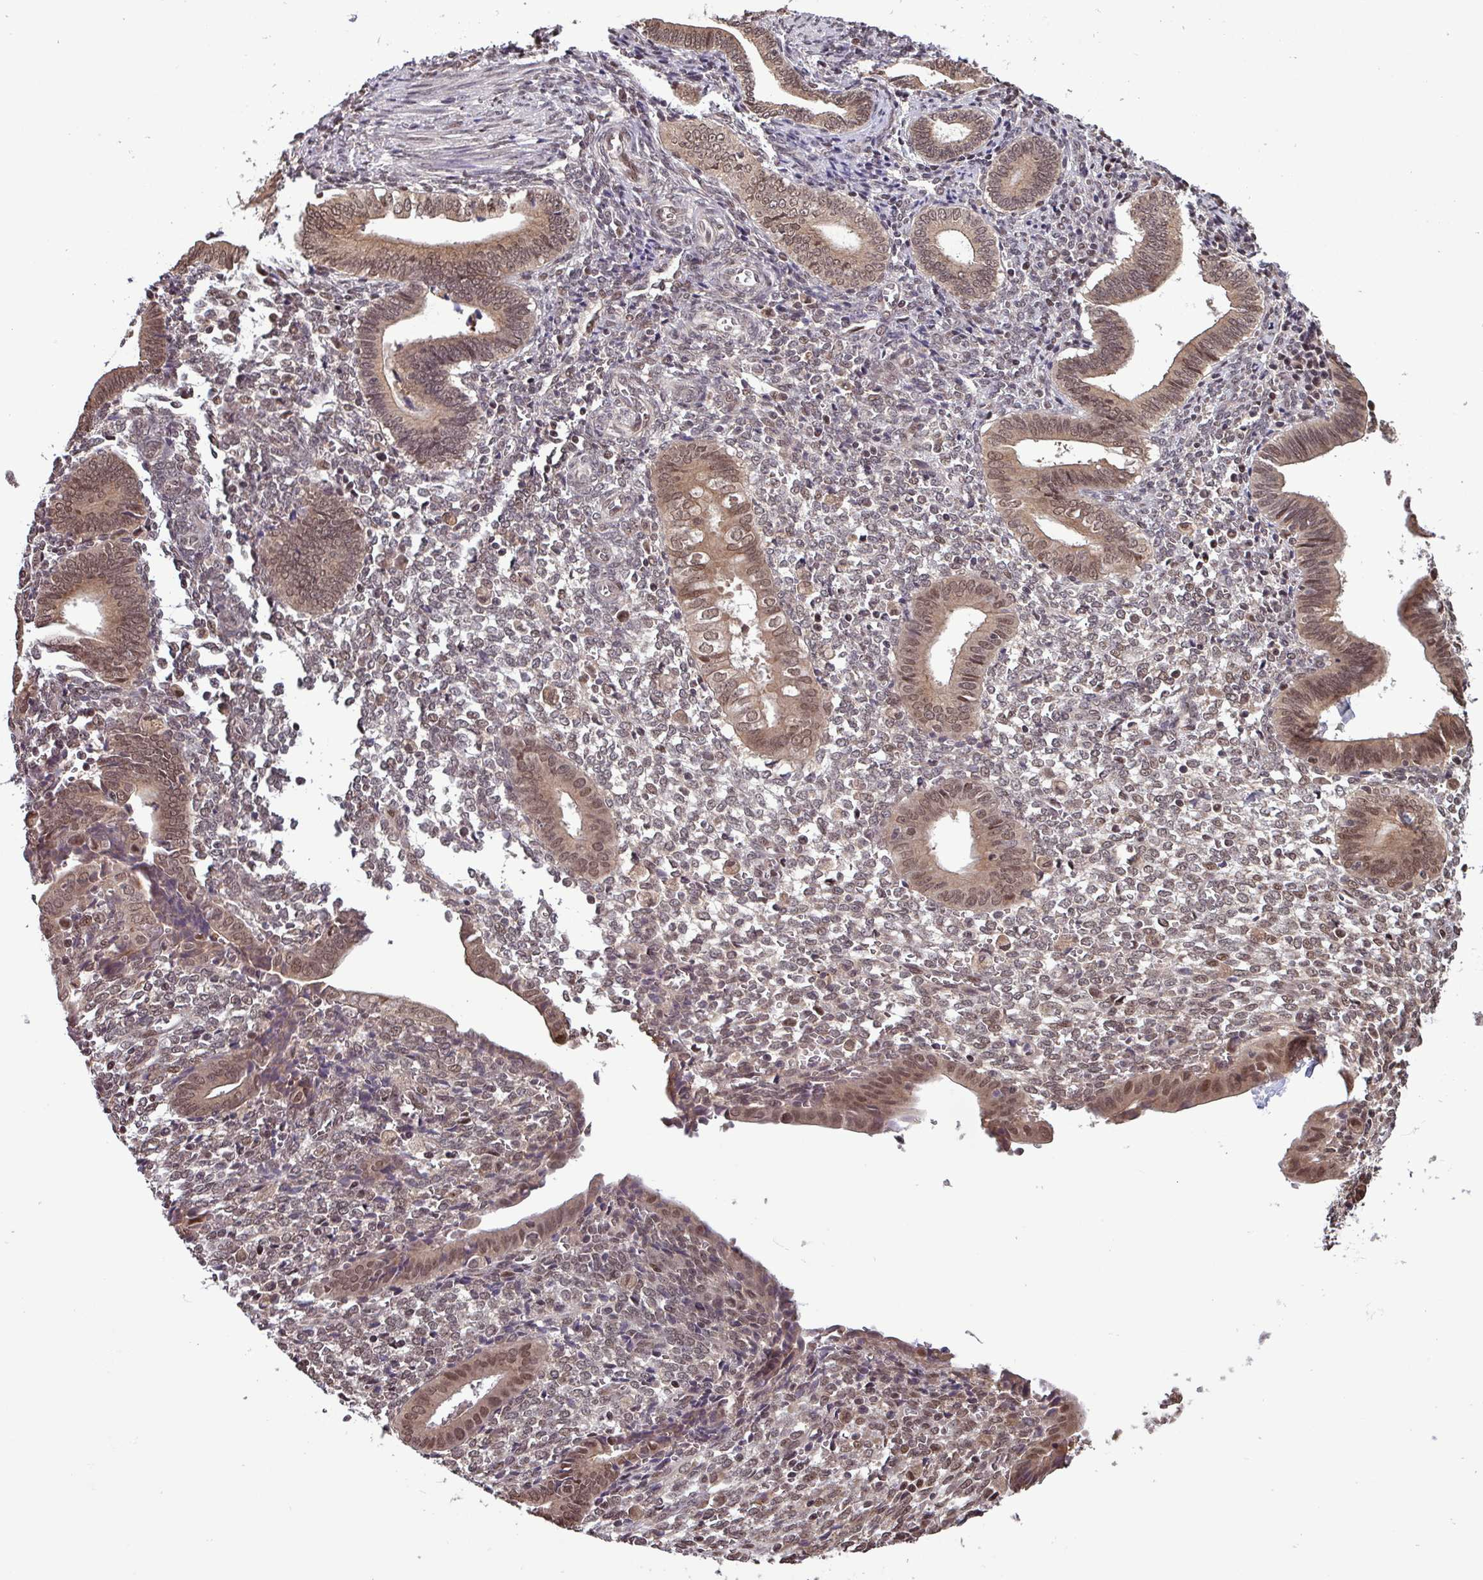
{"staining": {"intensity": "moderate", "quantity": "25%-75%", "location": "nuclear"}, "tissue": "endometrium", "cell_type": "Cells in endometrial stroma", "image_type": "normal", "snomed": [{"axis": "morphology", "description": "Normal tissue, NOS"}, {"axis": "topography", "description": "Other"}, {"axis": "topography", "description": "Endometrium"}], "caption": "Immunohistochemical staining of benign human endometrium shows medium levels of moderate nuclear positivity in about 25%-75% of cells in endometrial stroma. (DAB (3,3'-diaminobenzidine) IHC with brightfield microscopy, high magnification).", "gene": "NOB1", "patient": {"sex": "female", "age": 44}}